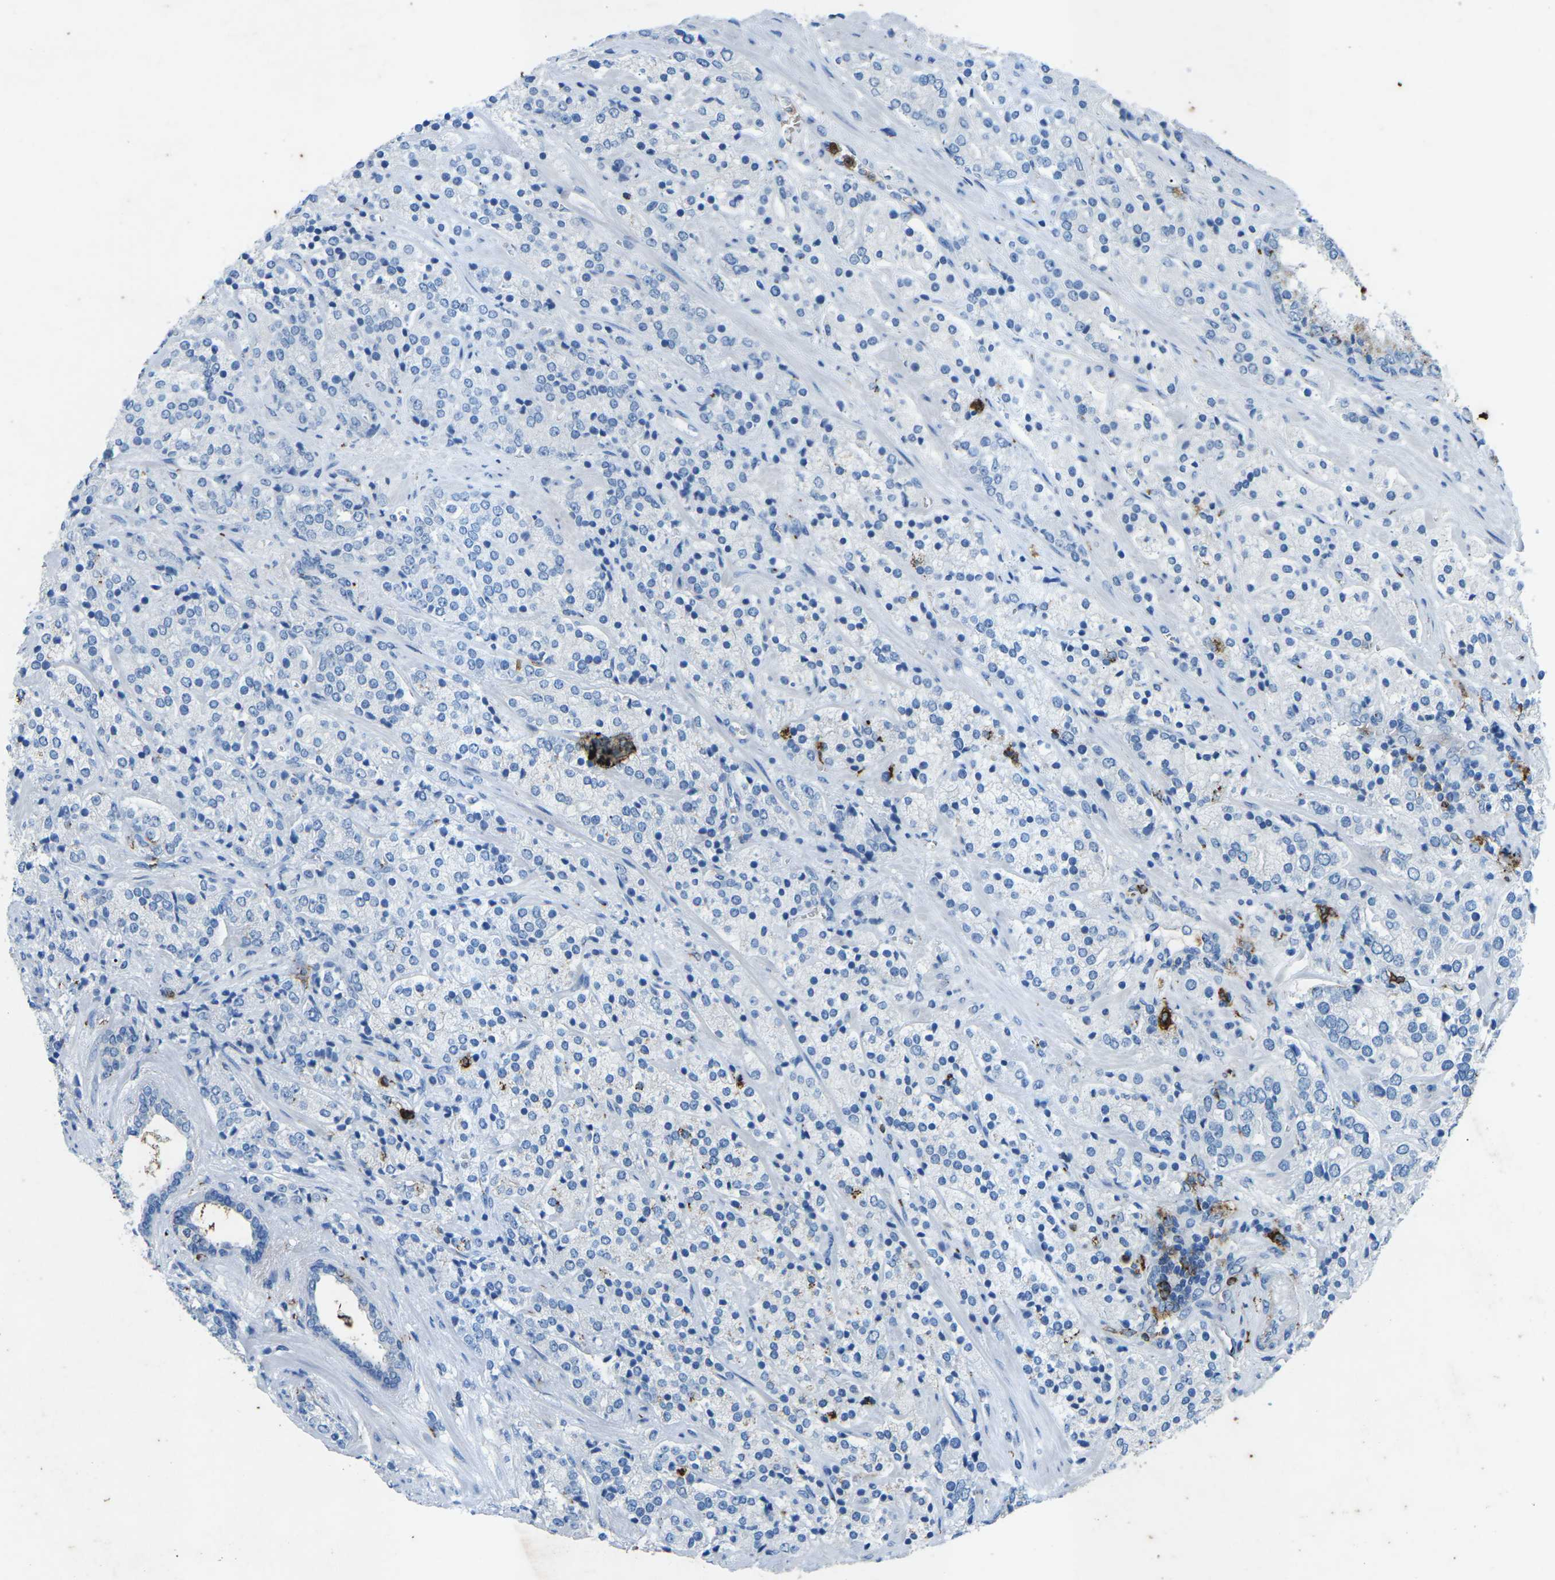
{"staining": {"intensity": "negative", "quantity": "none", "location": "none"}, "tissue": "prostate cancer", "cell_type": "Tumor cells", "image_type": "cancer", "snomed": [{"axis": "morphology", "description": "Adenocarcinoma, High grade"}, {"axis": "topography", "description": "Prostate"}], "caption": "Tumor cells are negative for brown protein staining in prostate cancer (high-grade adenocarcinoma).", "gene": "CTAGE1", "patient": {"sex": "male", "age": 71}}